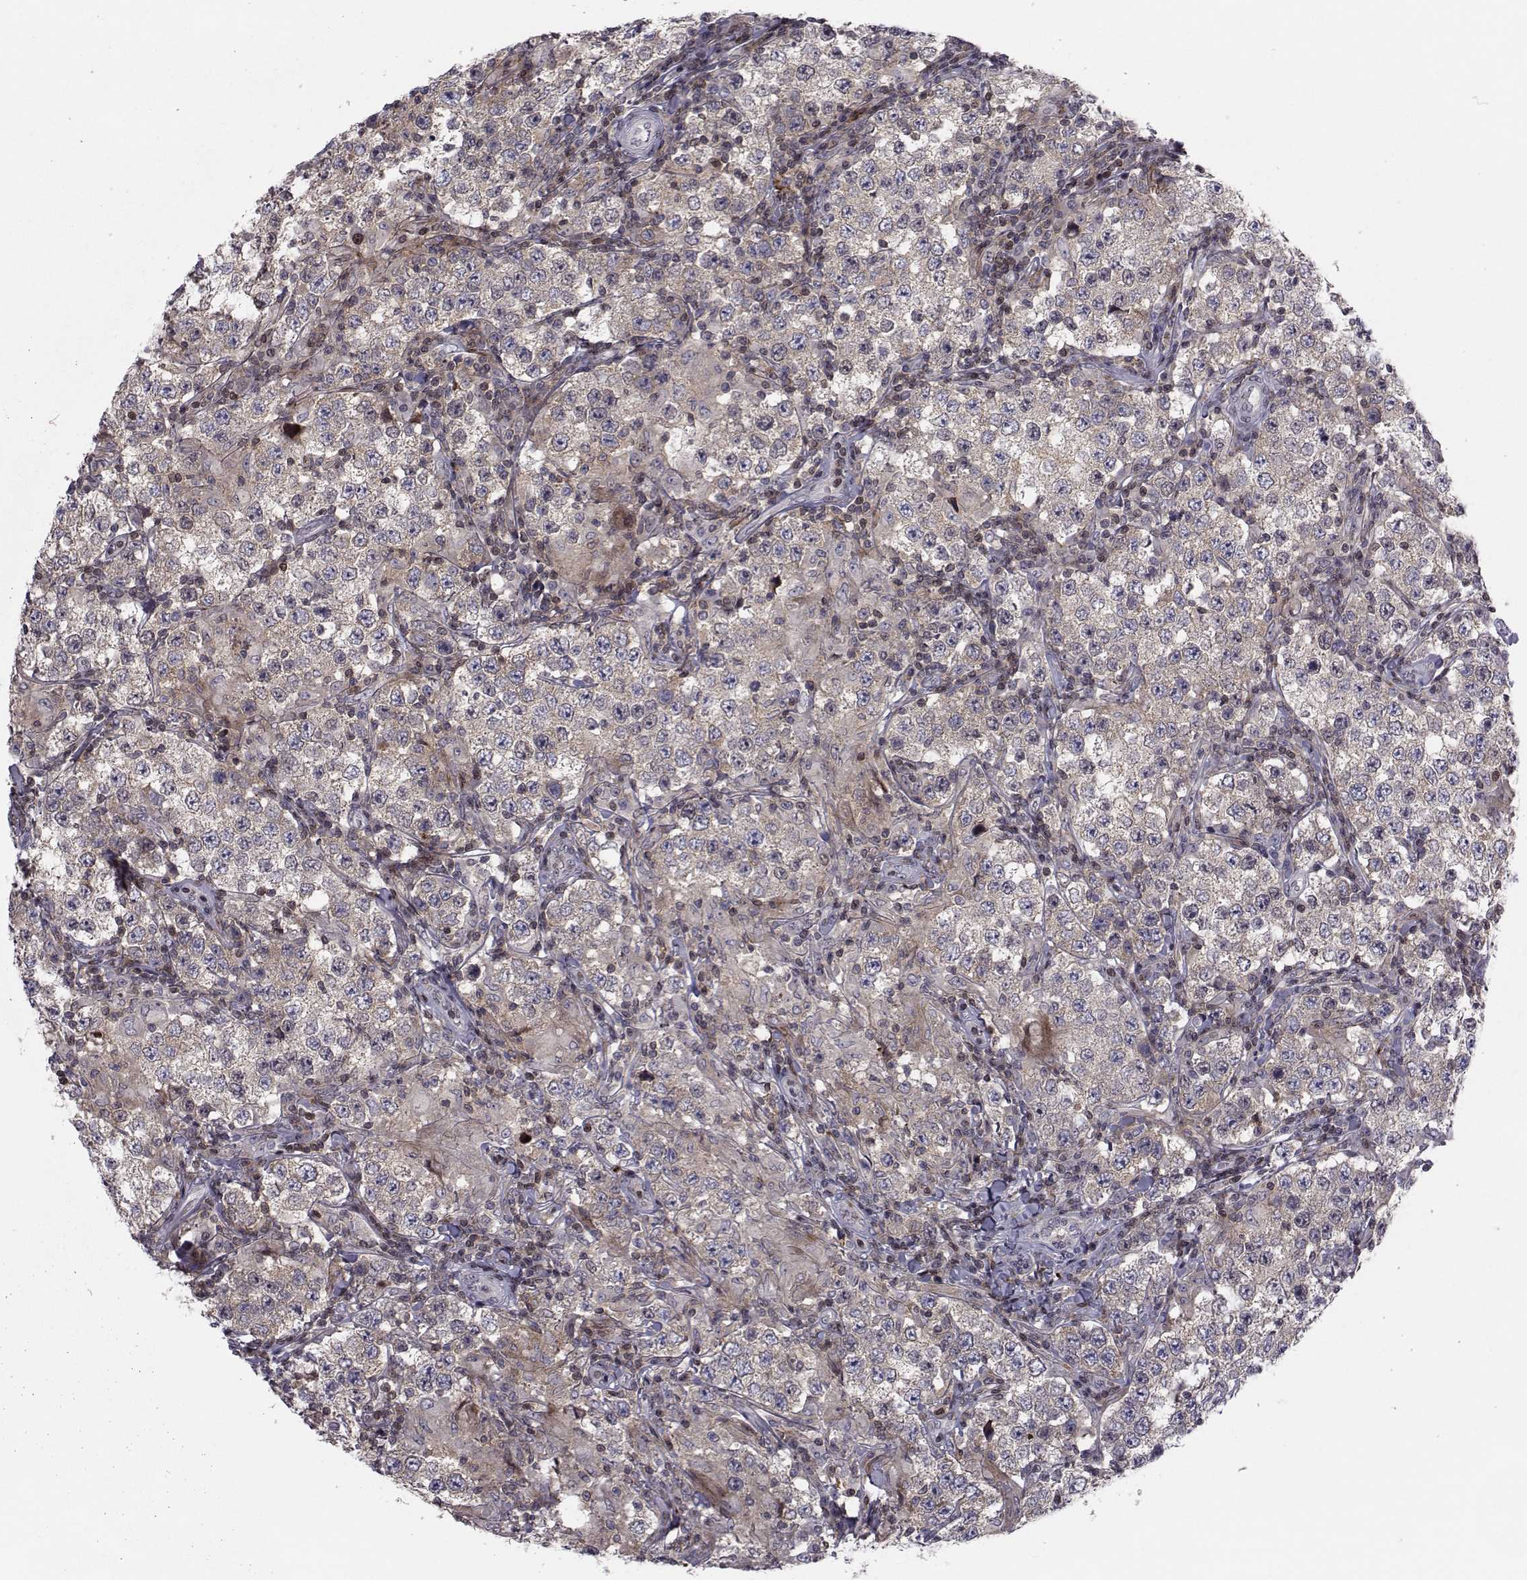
{"staining": {"intensity": "weak", "quantity": ">75%", "location": "cytoplasmic/membranous"}, "tissue": "testis cancer", "cell_type": "Tumor cells", "image_type": "cancer", "snomed": [{"axis": "morphology", "description": "Seminoma, NOS"}, {"axis": "morphology", "description": "Carcinoma, Embryonal, NOS"}, {"axis": "topography", "description": "Testis"}], "caption": "An image of testis cancer stained for a protein displays weak cytoplasmic/membranous brown staining in tumor cells. The protein is shown in brown color, while the nuclei are stained blue.", "gene": "PCP4L1", "patient": {"sex": "male", "age": 41}}